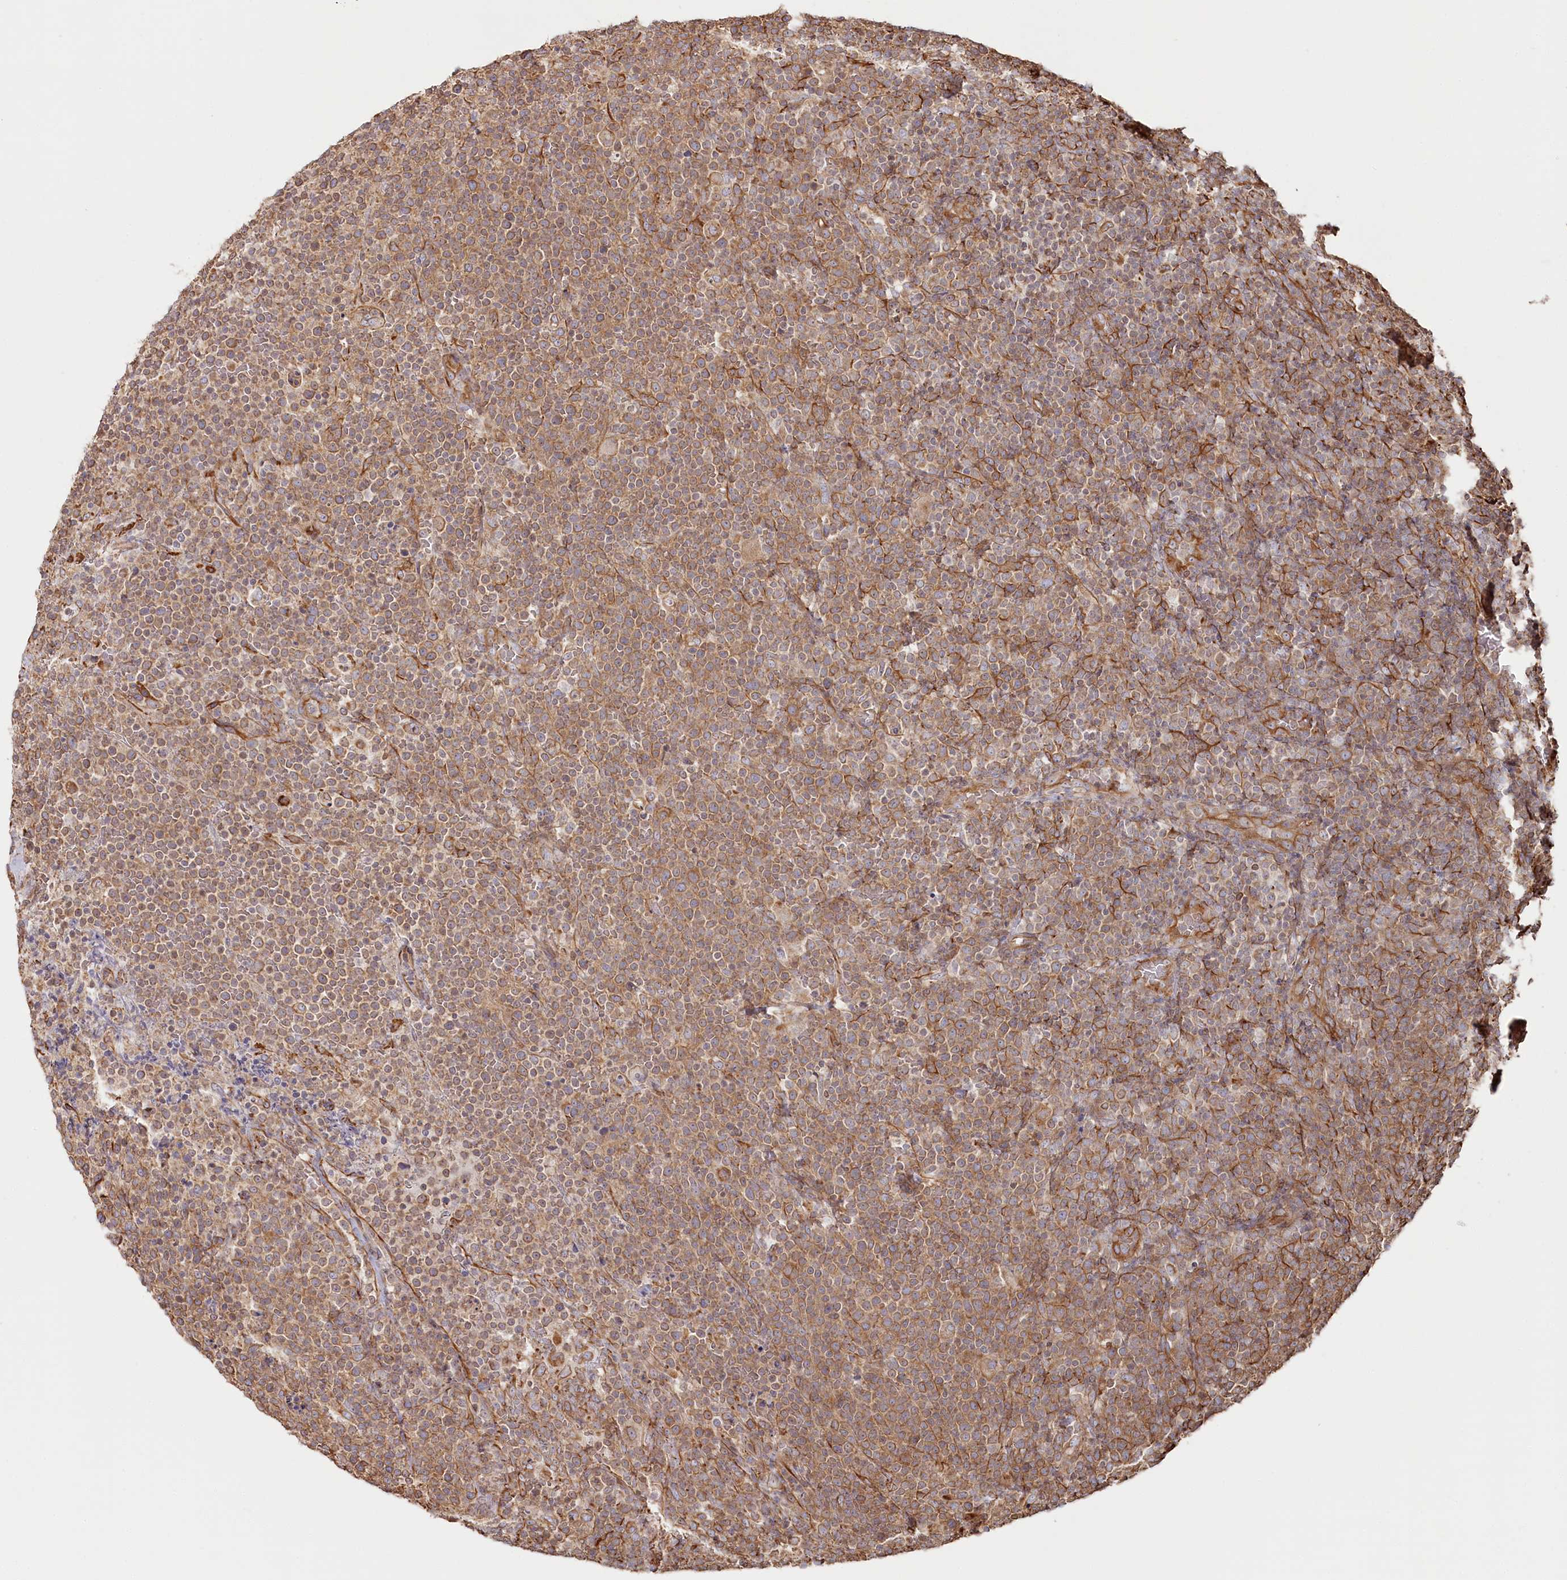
{"staining": {"intensity": "moderate", "quantity": ">75%", "location": "cytoplasmic/membranous"}, "tissue": "lymphoma", "cell_type": "Tumor cells", "image_type": "cancer", "snomed": [{"axis": "morphology", "description": "Malignant lymphoma, non-Hodgkin's type, High grade"}, {"axis": "topography", "description": "Lymph node"}], "caption": "A micrograph of human malignant lymphoma, non-Hodgkin's type (high-grade) stained for a protein displays moderate cytoplasmic/membranous brown staining in tumor cells.", "gene": "TTC1", "patient": {"sex": "male", "age": 61}}